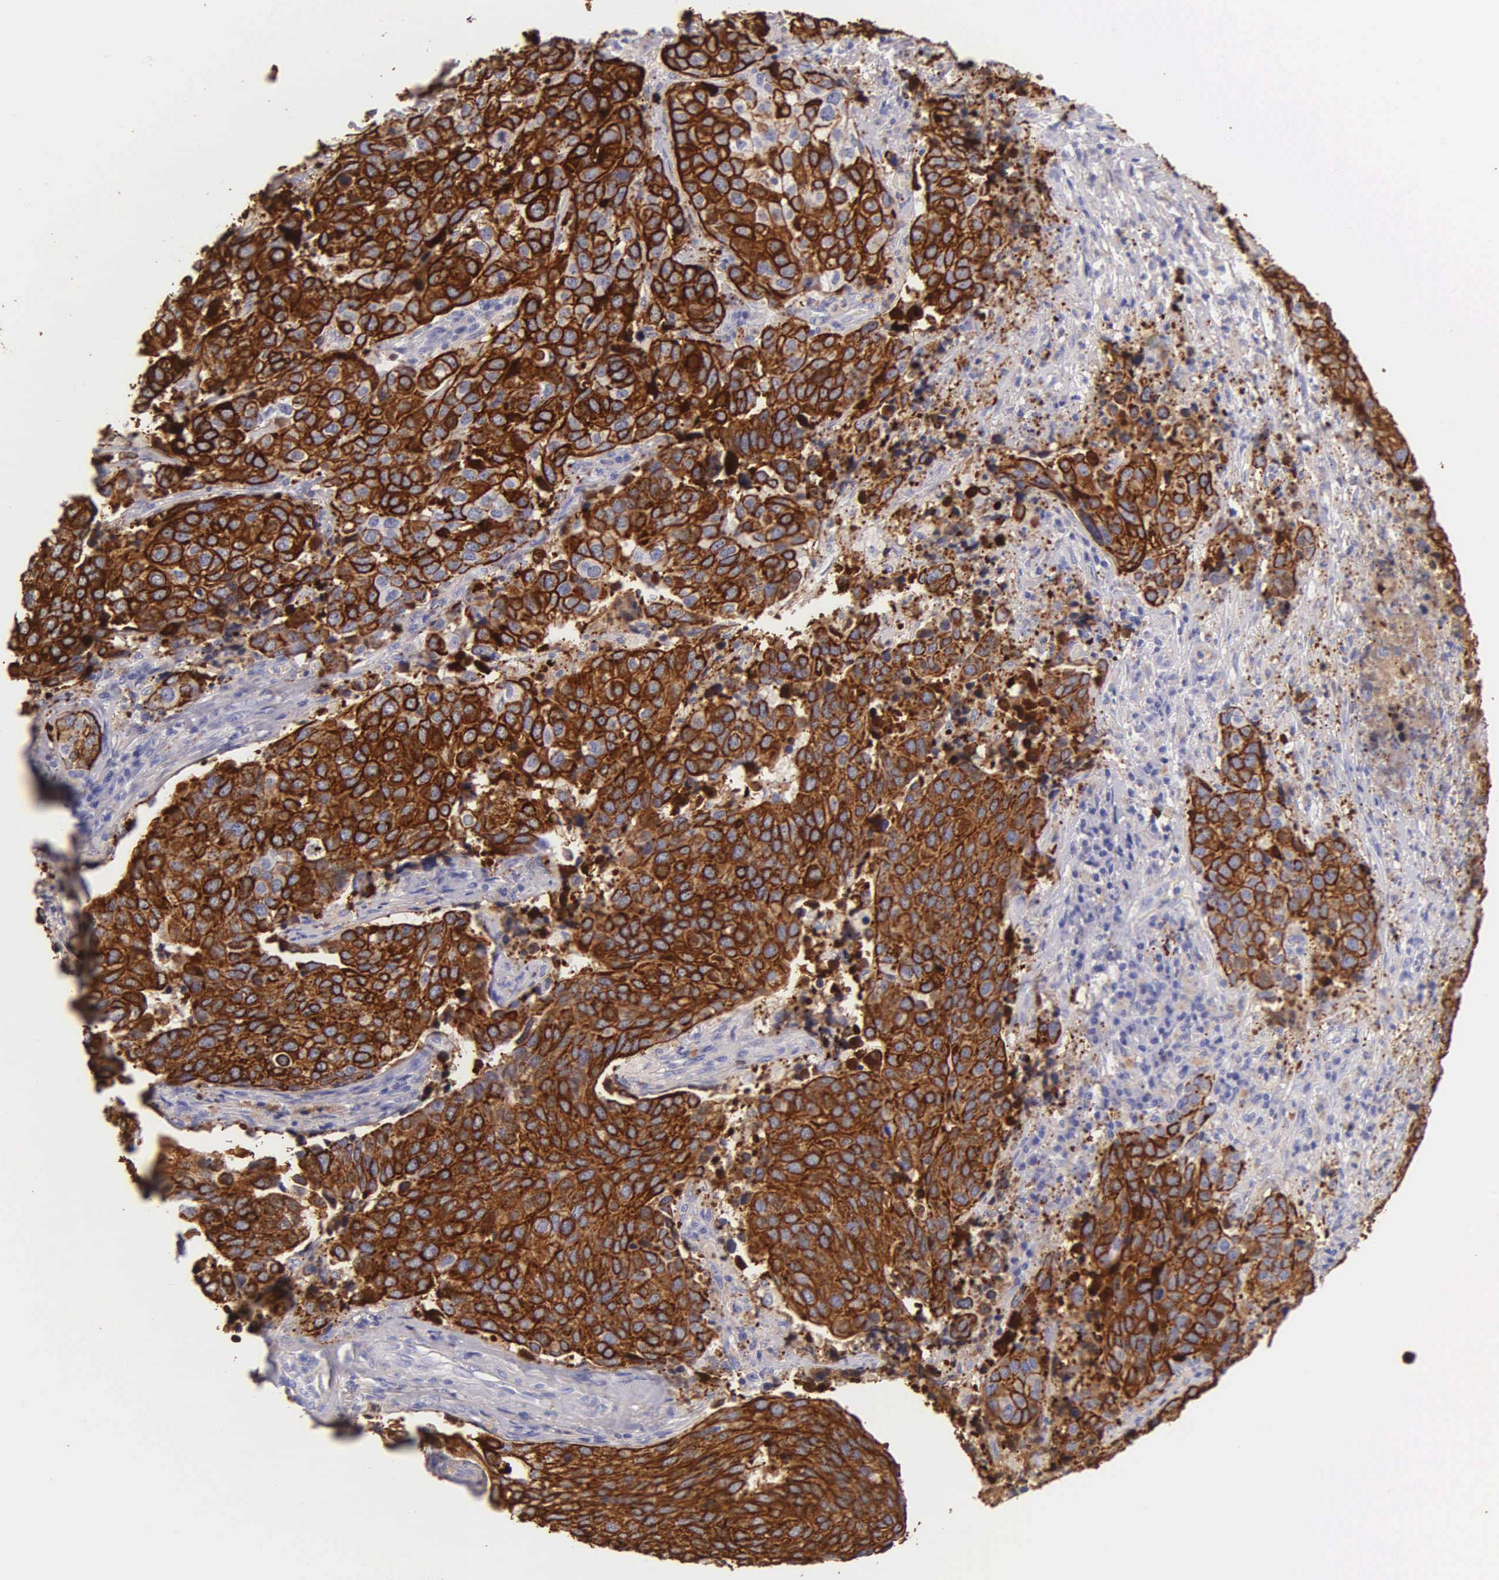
{"staining": {"intensity": "strong", "quantity": ">75%", "location": "cytoplasmic/membranous"}, "tissue": "cervical cancer", "cell_type": "Tumor cells", "image_type": "cancer", "snomed": [{"axis": "morphology", "description": "Squamous cell carcinoma, NOS"}, {"axis": "topography", "description": "Cervix"}], "caption": "A brown stain highlights strong cytoplasmic/membranous staining of a protein in cervical squamous cell carcinoma tumor cells.", "gene": "KRT17", "patient": {"sex": "female", "age": 54}}